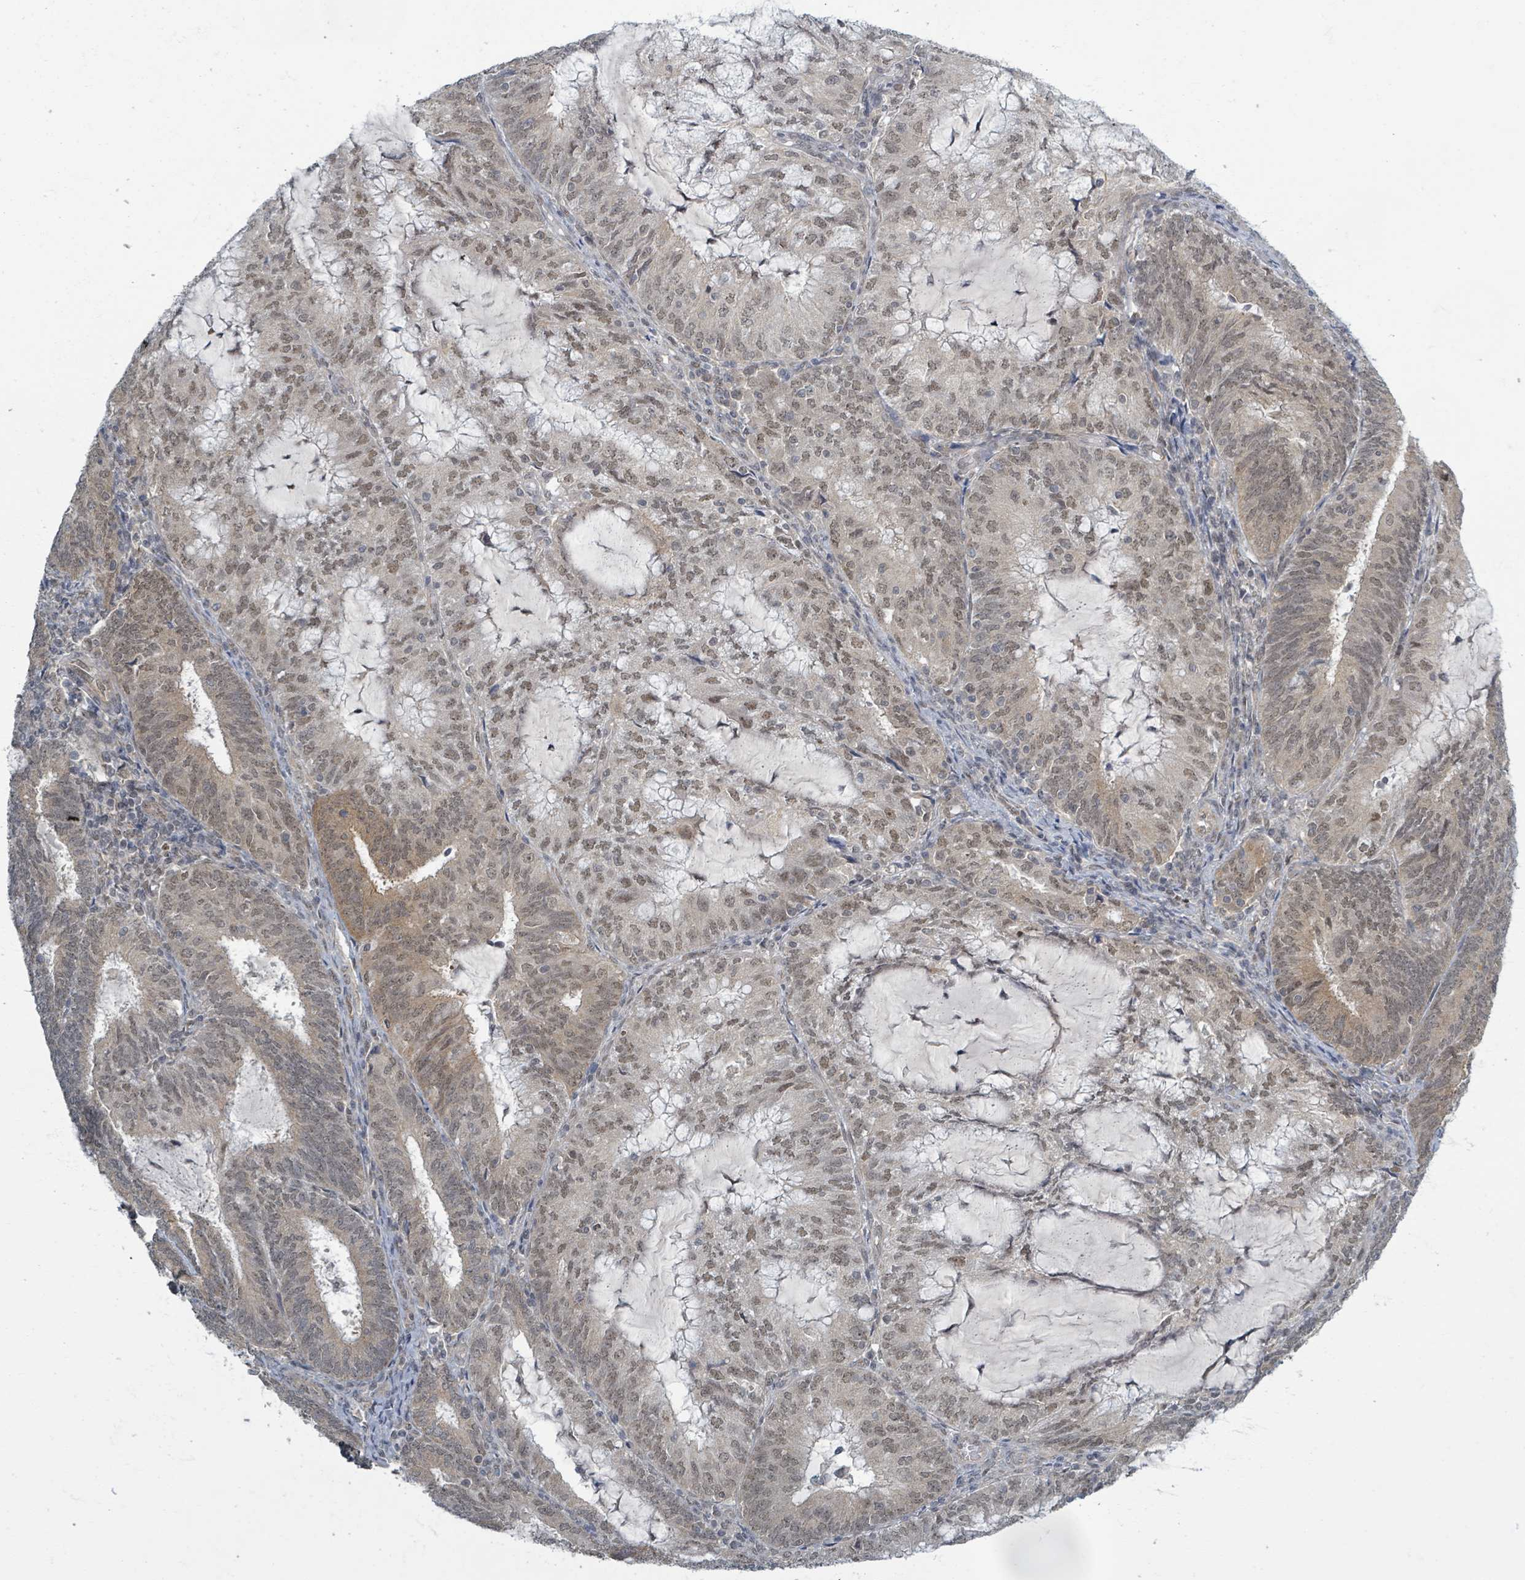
{"staining": {"intensity": "weak", "quantity": ">75%", "location": "cytoplasmic/membranous,nuclear"}, "tissue": "endometrial cancer", "cell_type": "Tumor cells", "image_type": "cancer", "snomed": [{"axis": "morphology", "description": "Adenocarcinoma, NOS"}, {"axis": "topography", "description": "Endometrium"}], "caption": "Immunohistochemistry (DAB (3,3'-diaminobenzidine)) staining of adenocarcinoma (endometrial) reveals weak cytoplasmic/membranous and nuclear protein staining in about >75% of tumor cells. (DAB (3,3'-diaminobenzidine) IHC, brown staining for protein, blue staining for nuclei).", "gene": "INTS15", "patient": {"sex": "female", "age": 81}}